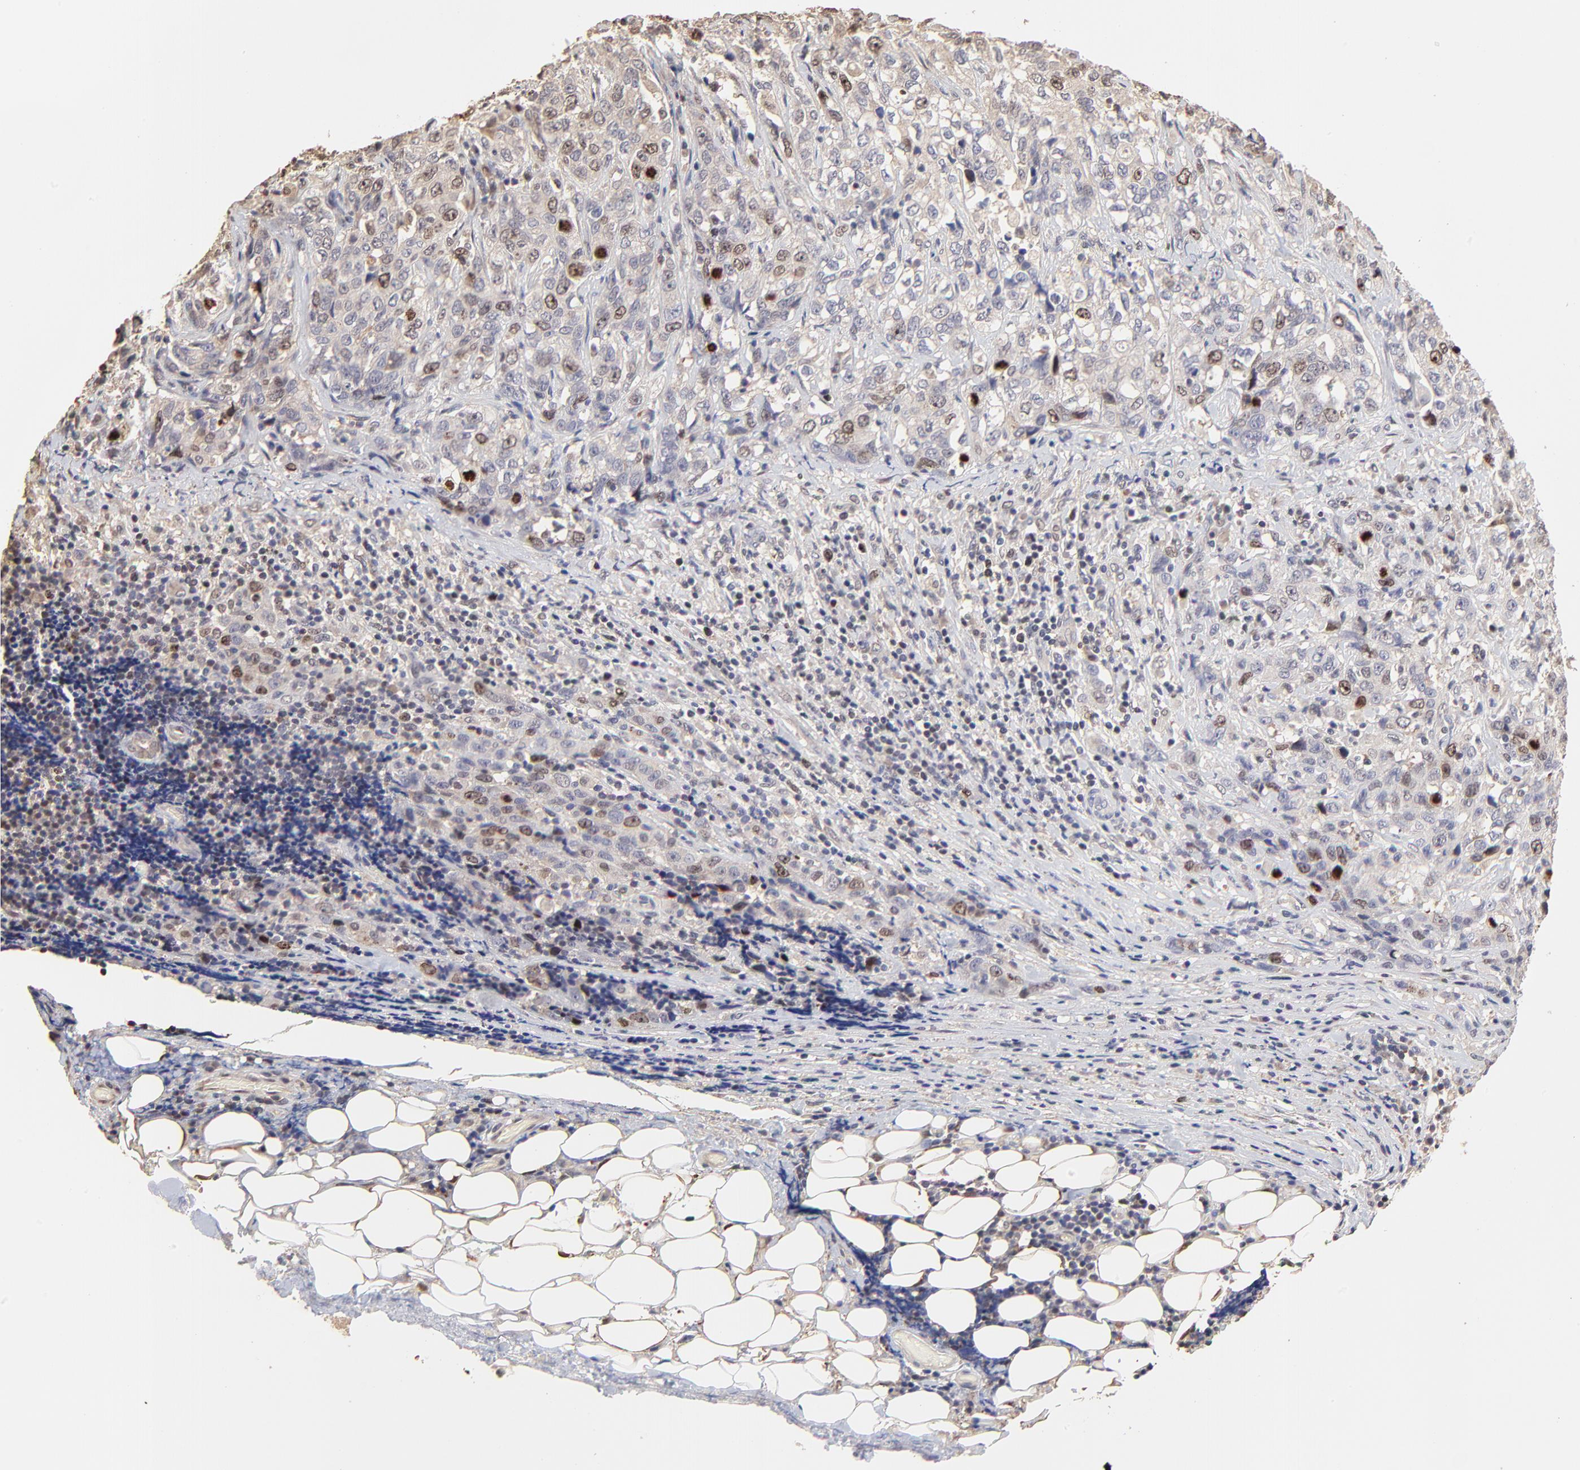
{"staining": {"intensity": "moderate", "quantity": "<25%", "location": "nuclear"}, "tissue": "stomach cancer", "cell_type": "Tumor cells", "image_type": "cancer", "snomed": [{"axis": "morphology", "description": "Adenocarcinoma, NOS"}, {"axis": "topography", "description": "Stomach"}], "caption": "Moderate nuclear positivity for a protein is identified in about <25% of tumor cells of stomach cancer (adenocarcinoma) using IHC.", "gene": "BIRC5", "patient": {"sex": "male", "age": 48}}